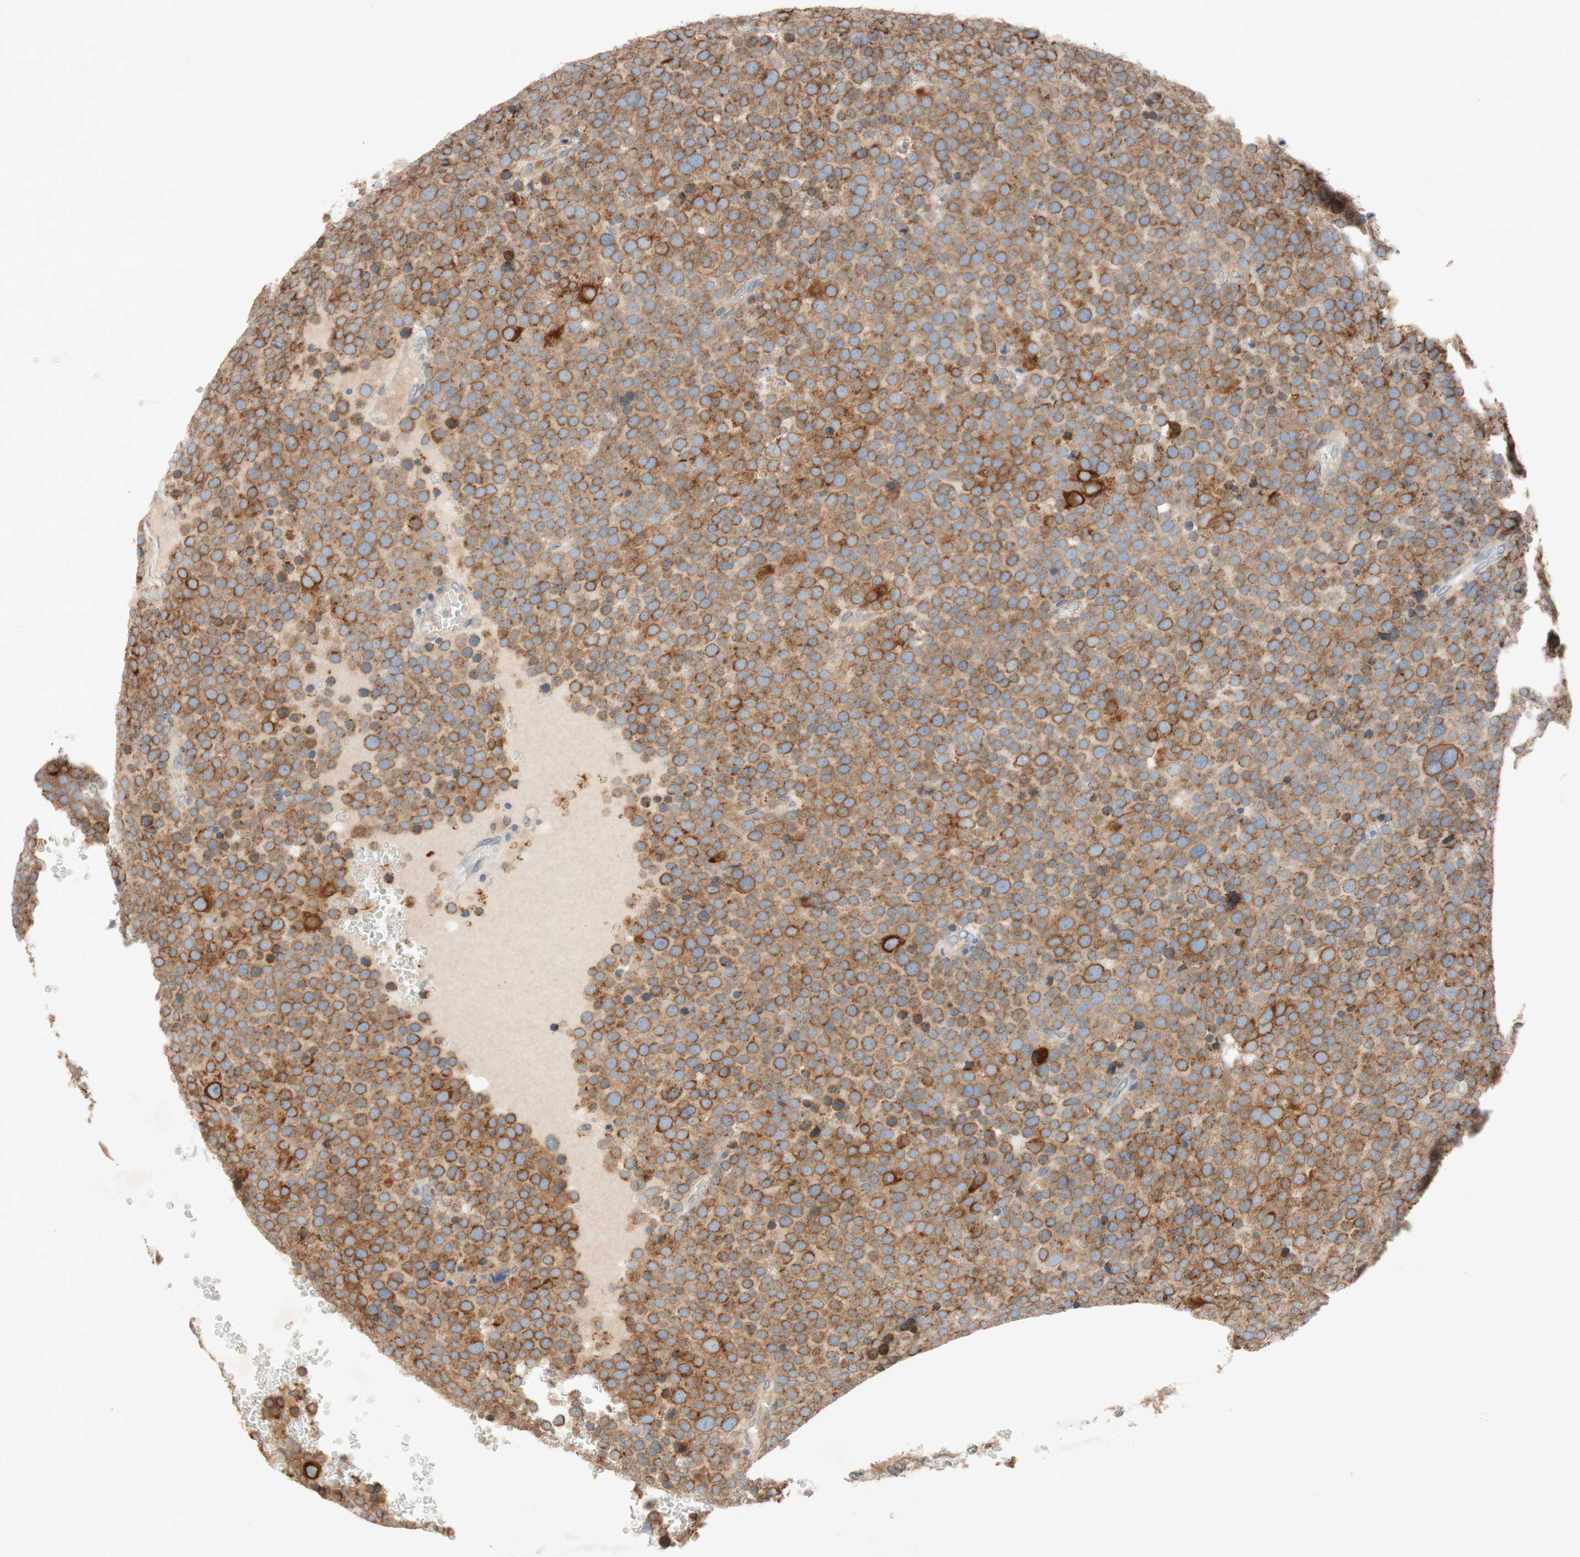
{"staining": {"intensity": "moderate", "quantity": ">75%", "location": "cytoplasmic/membranous,nuclear"}, "tissue": "testis cancer", "cell_type": "Tumor cells", "image_type": "cancer", "snomed": [{"axis": "morphology", "description": "Seminoma, NOS"}, {"axis": "topography", "description": "Testis"}], "caption": "Human testis seminoma stained with a brown dye exhibits moderate cytoplasmic/membranous and nuclear positive expression in about >75% of tumor cells.", "gene": "PTPRU", "patient": {"sex": "male", "age": 71}}